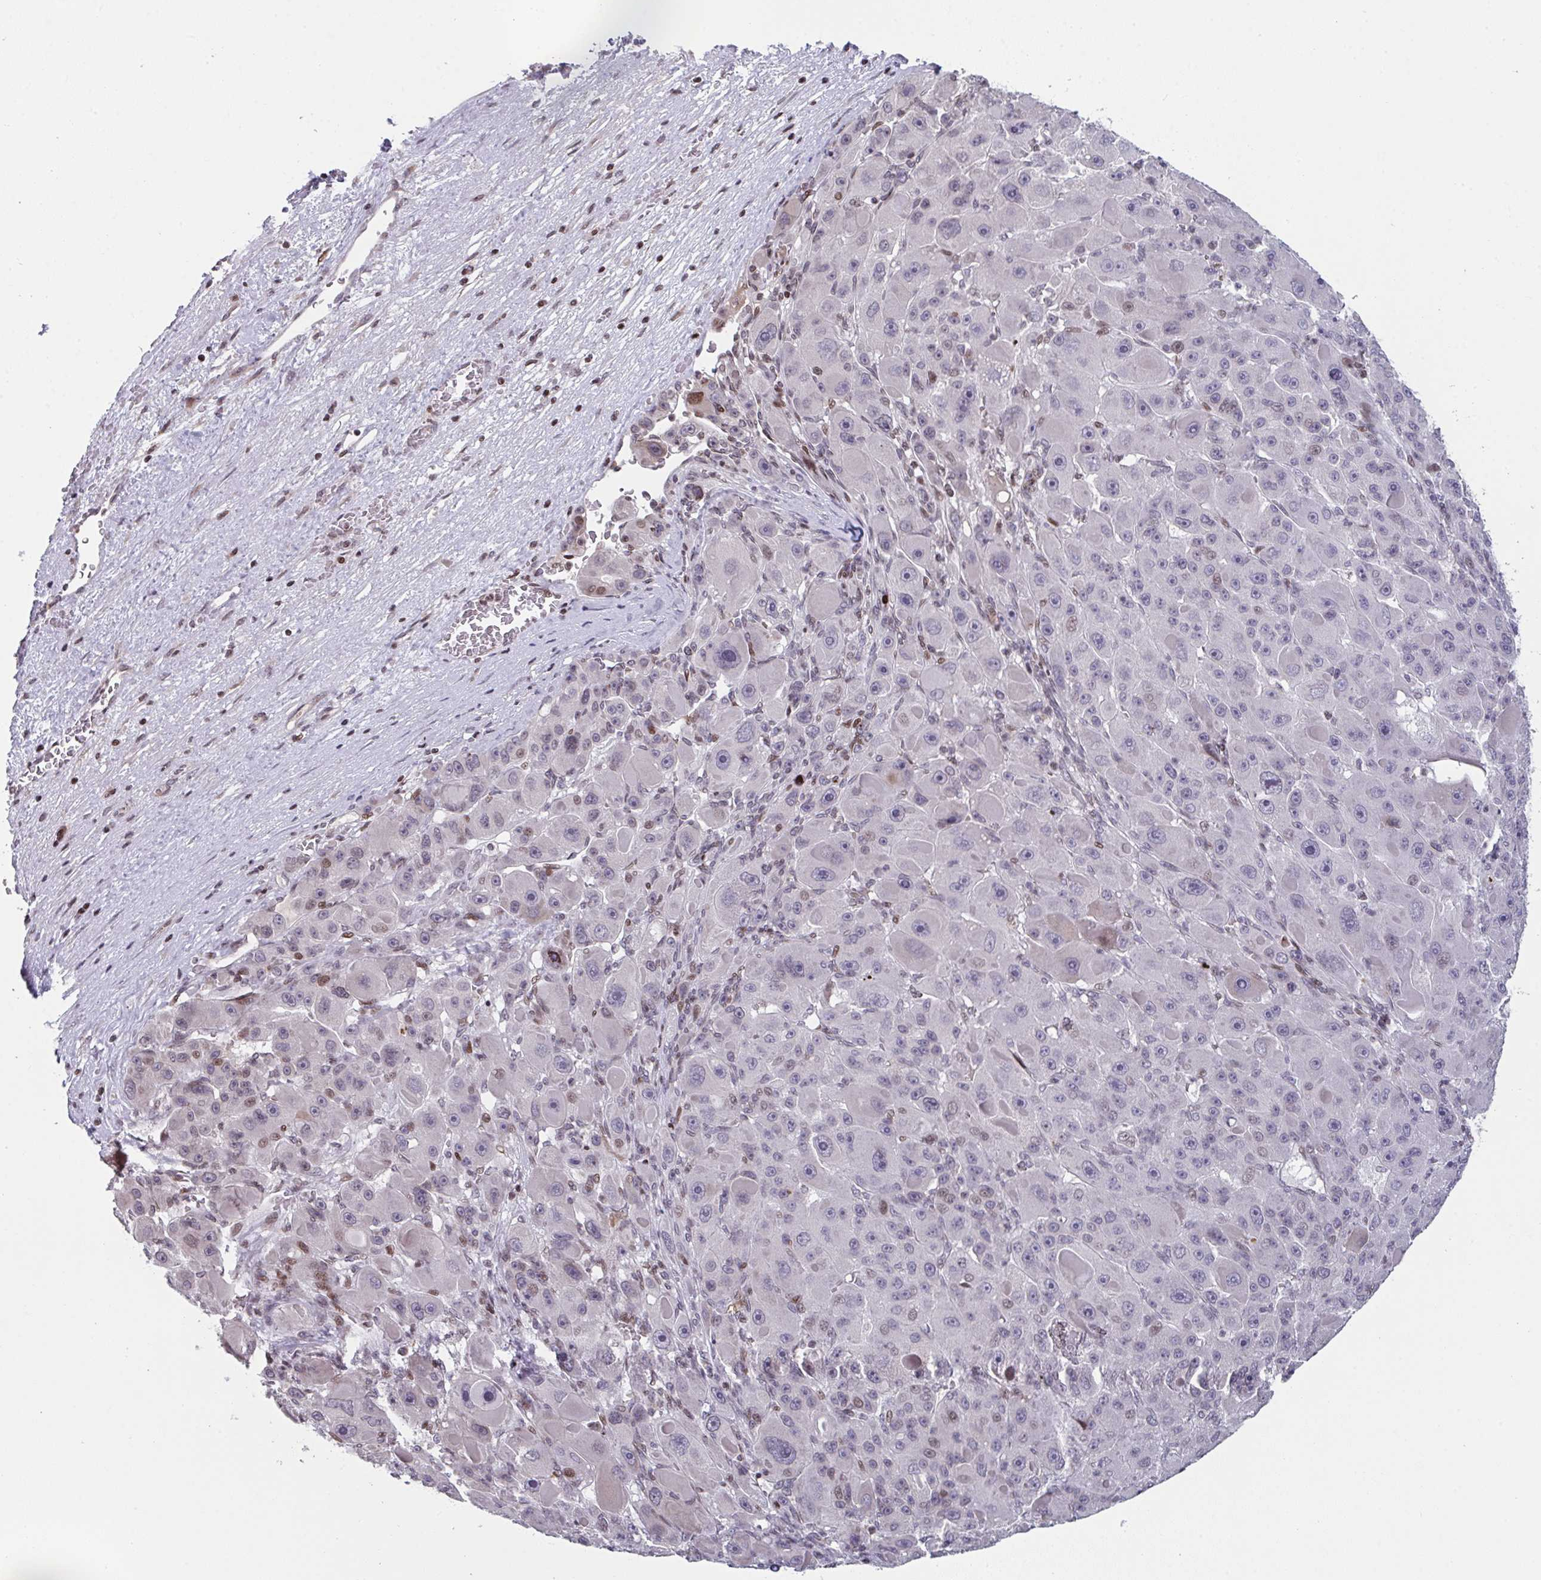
{"staining": {"intensity": "negative", "quantity": "none", "location": "none"}, "tissue": "liver cancer", "cell_type": "Tumor cells", "image_type": "cancer", "snomed": [{"axis": "morphology", "description": "Carcinoma, Hepatocellular, NOS"}, {"axis": "topography", "description": "Liver"}], "caption": "Immunohistochemistry histopathology image of human liver cancer stained for a protein (brown), which exhibits no staining in tumor cells. Nuclei are stained in blue.", "gene": "PCDHB8", "patient": {"sex": "male", "age": 76}}